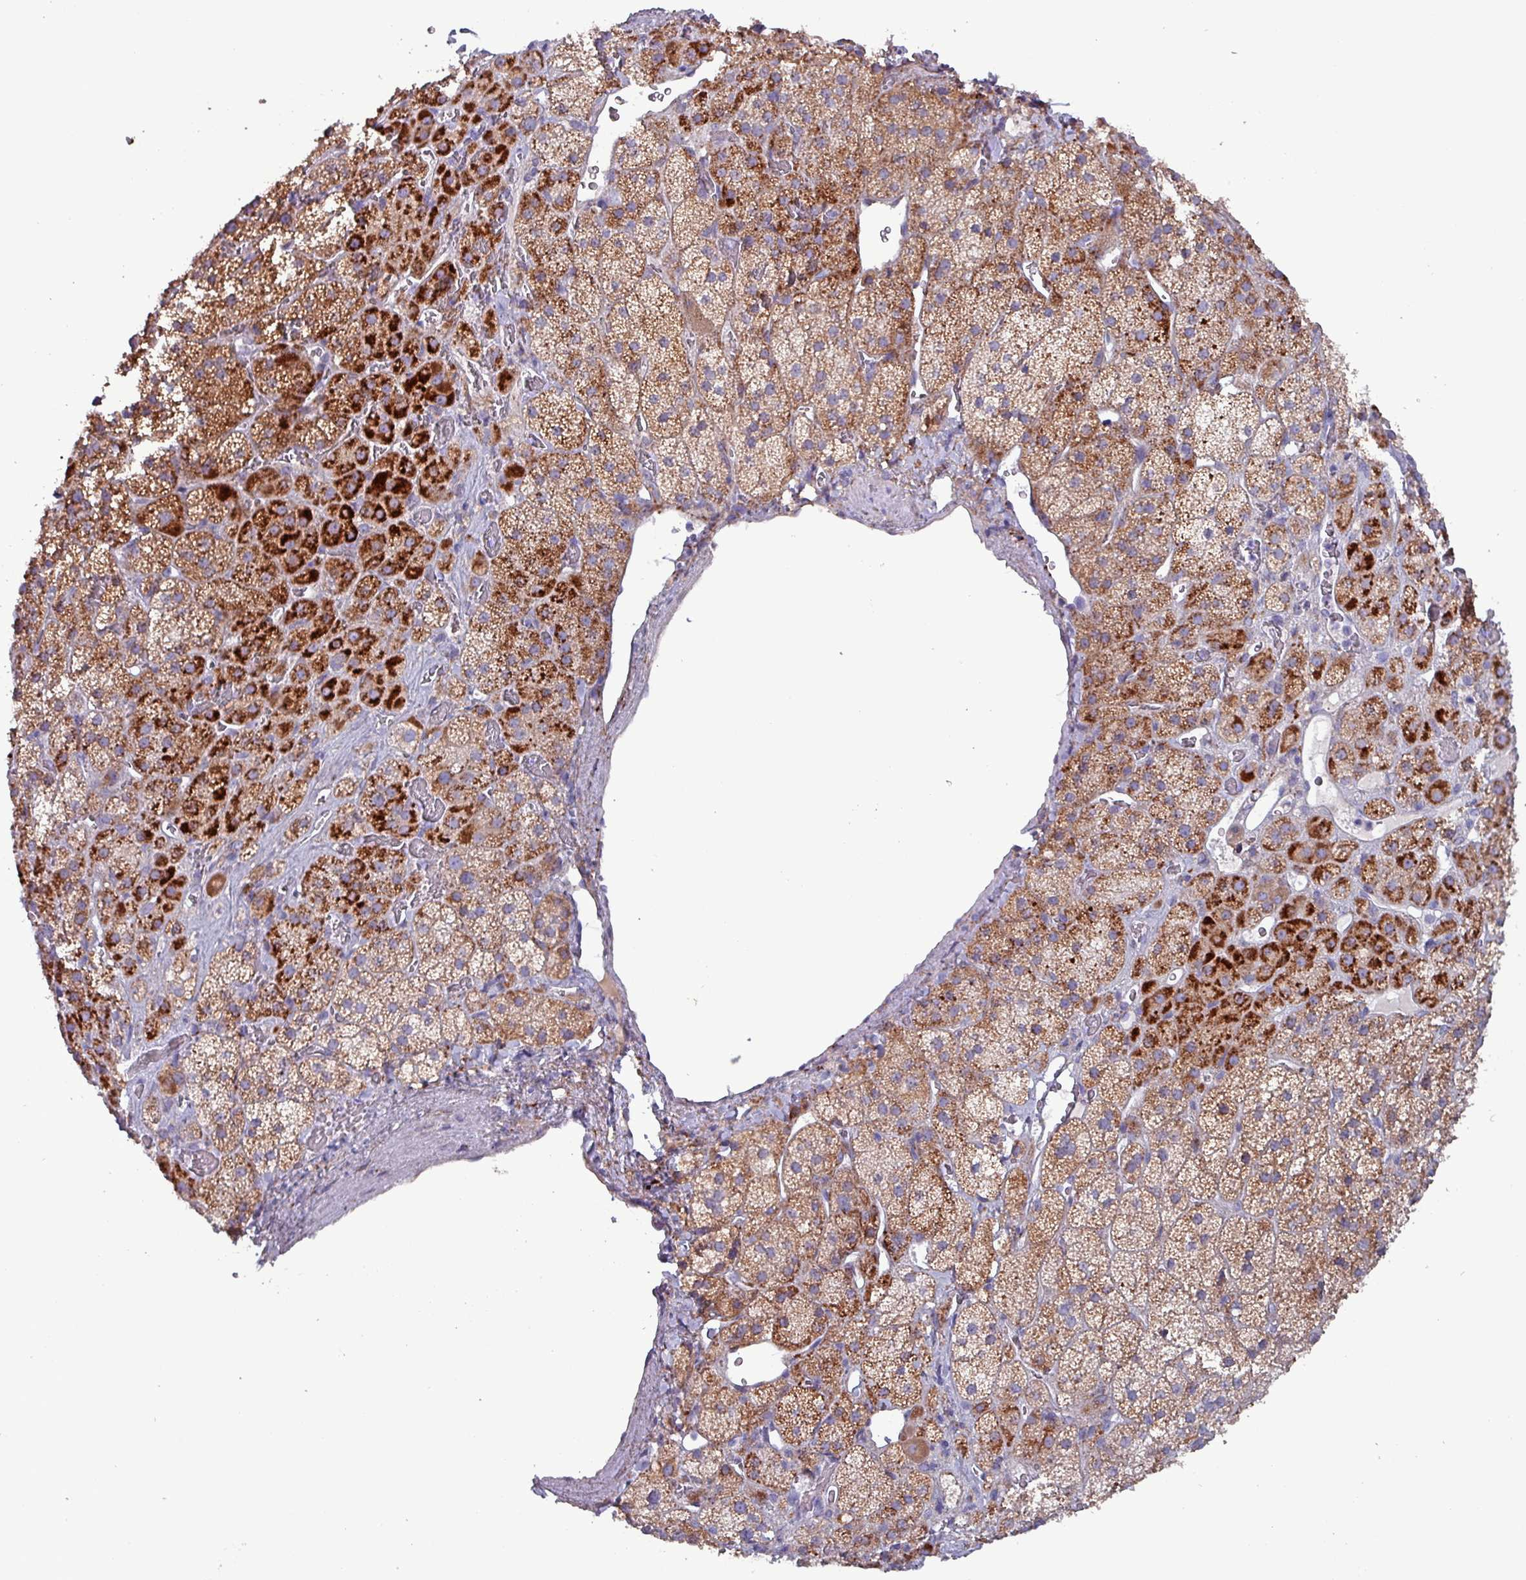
{"staining": {"intensity": "strong", "quantity": "25%-75%", "location": "cytoplasmic/membranous"}, "tissue": "adrenal gland", "cell_type": "Glandular cells", "image_type": "normal", "snomed": [{"axis": "morphology", "description": "Normal tissue, NOS"}, {"axis": "topography", "description": "Adrenal gland"}], "caption": "This histopathology image shows IHC staining of normal human adrenal gland, with high strong cytoplasmic/membranous positivity in about 25%-75% of glandular cells.", "gene": "HSD3B7", "patient": {"sex": "male", "age": 57}}